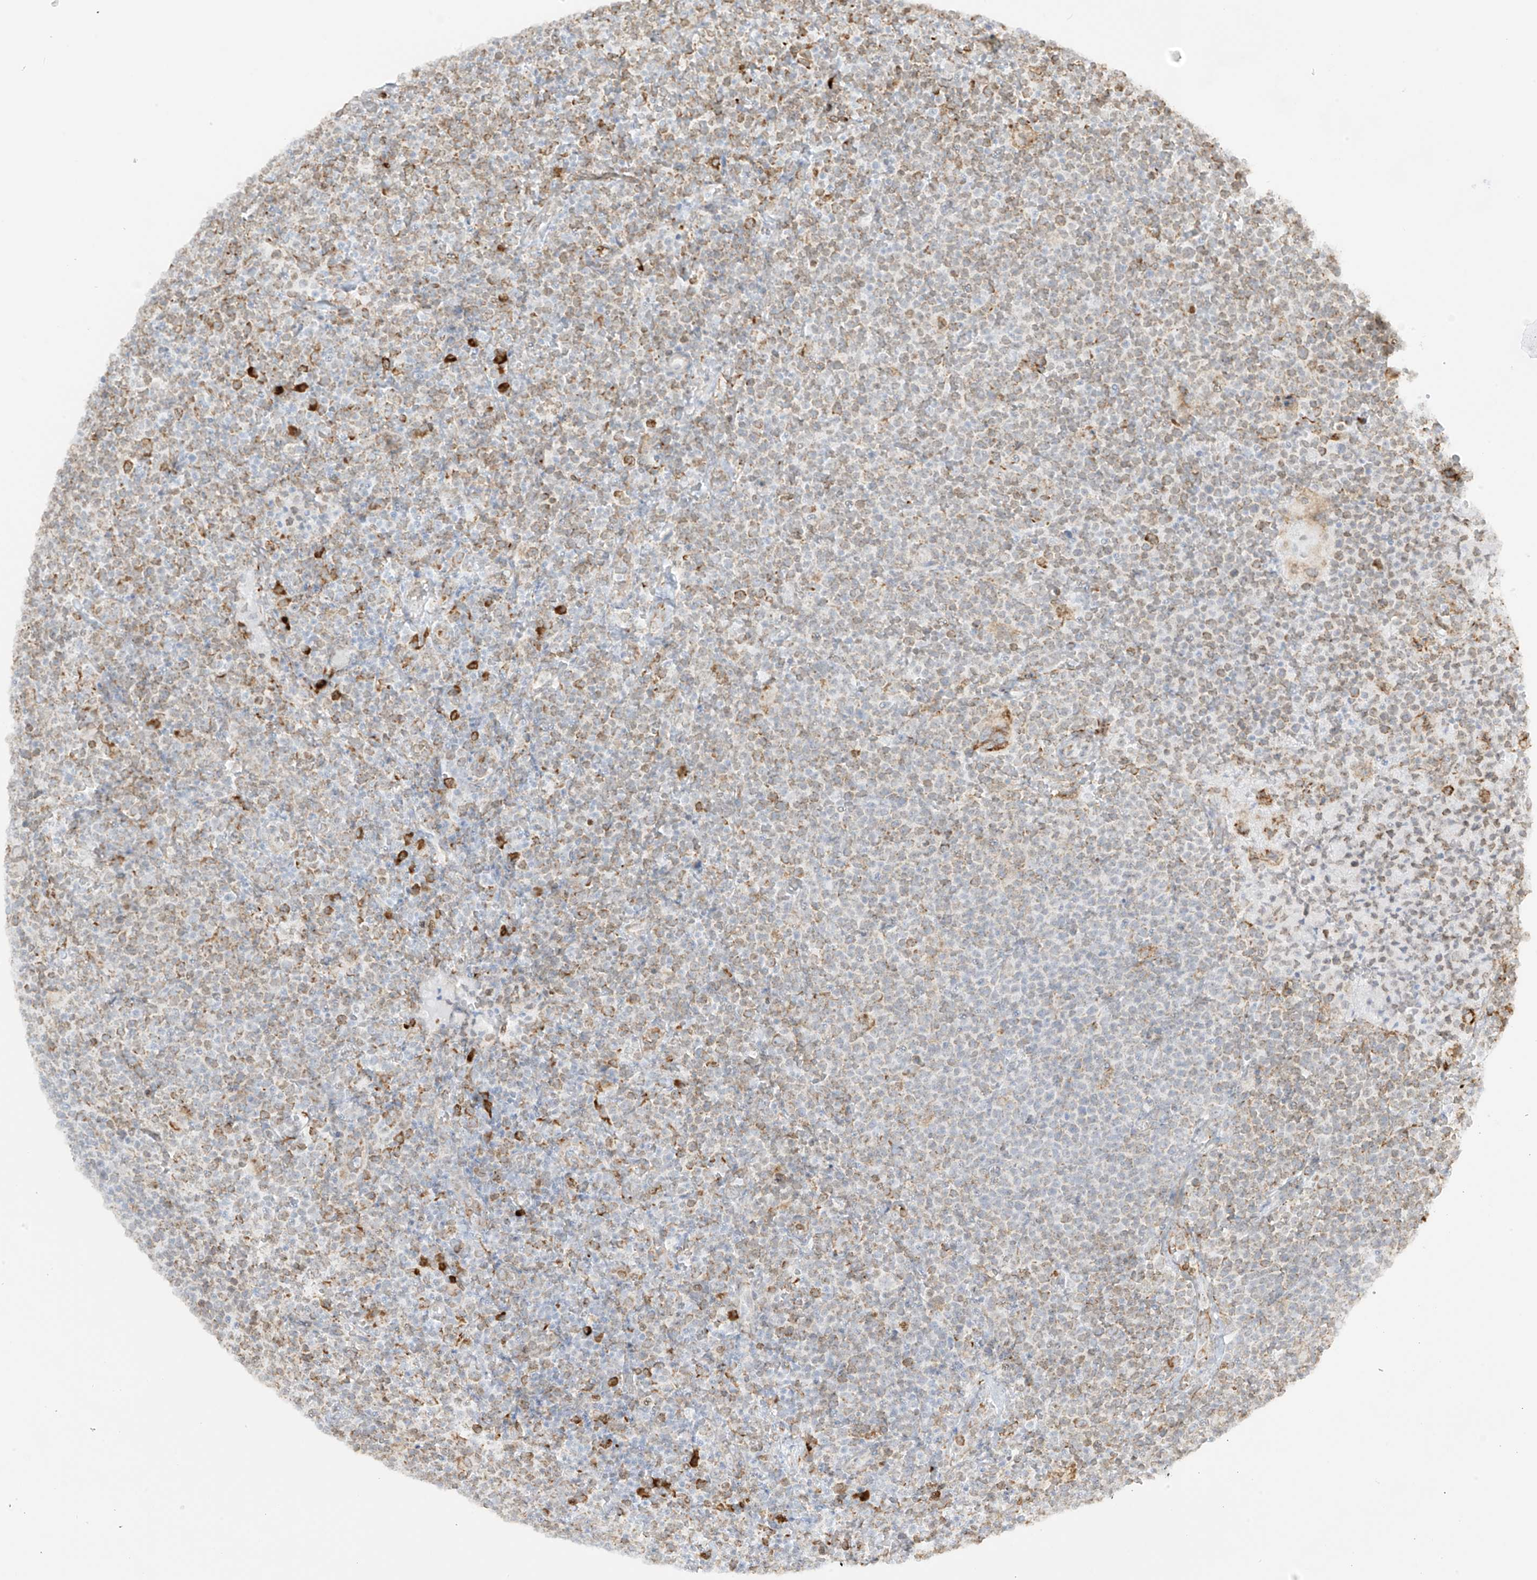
{"staining": {"intensity": "moderate", "quantity": "25%-75%", "location": "cytoplasmic/membranous"}, "tissue": "lymphoma", "cell_type": "Tumor cells", "image_type": "cancer", "snomed": [{"axis": "morphology", "description": "Malignant lymphoma, non-Hodgkin's type, High grade"}, {"axis": "topography", "description": "Lymph node"}], "caption": "Immunohistochemistry (IHC) (DAB) staining of high-grade malignant lymphoma, non-Hodgkin's type demonstrates moderate cytoplasmic/membranous protein expression in approximately 25%-75% of tumor cells. Using DAB (brown) and hematoxylin (blue) stains, captured at high magnification using brightfield microscopy.", "gene": "LRRC59", "patient": {"sex": "male", "age": 61}}